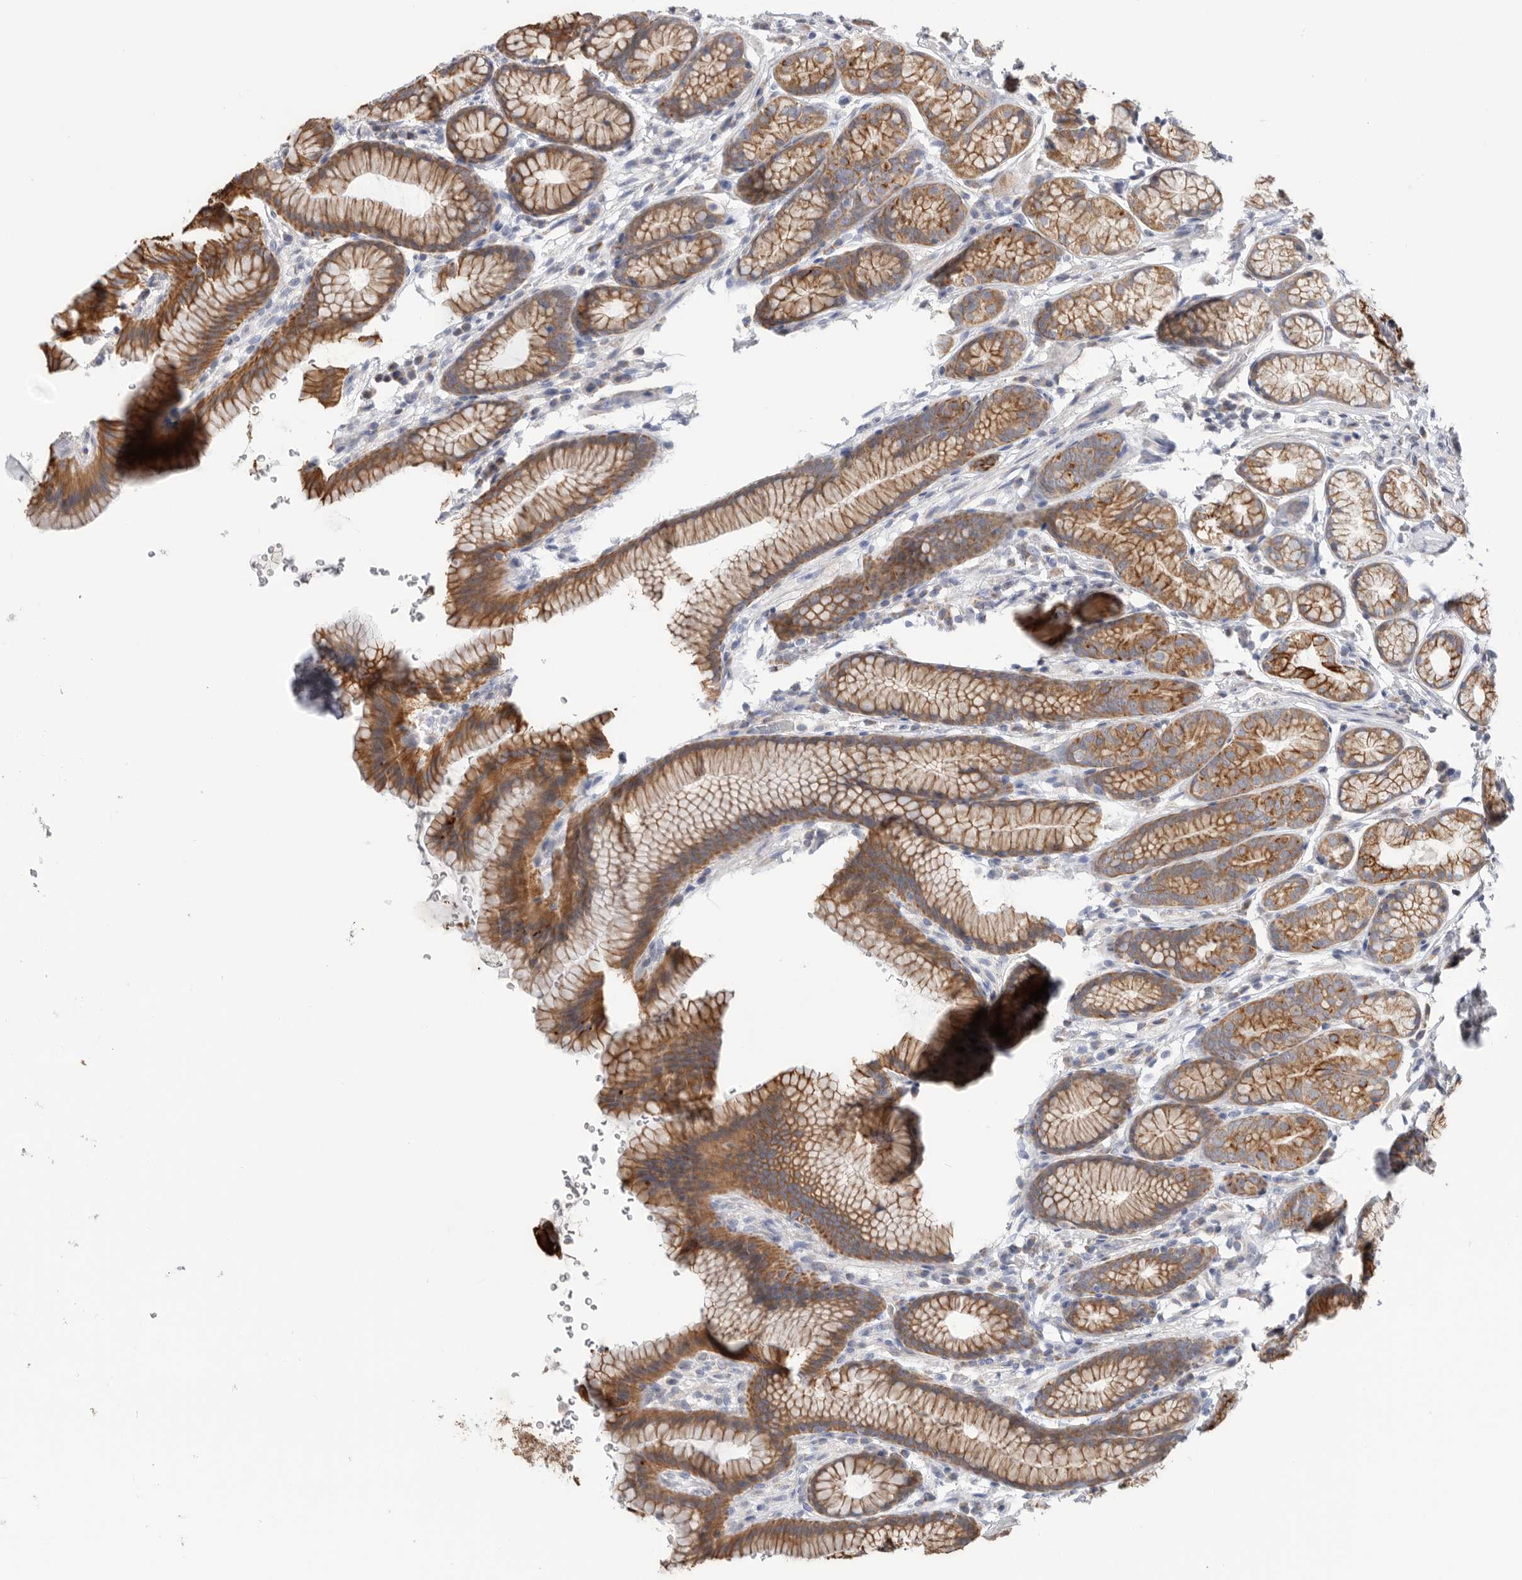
{"staining": {"intensity": "moderate", "quantity": ">75%", "location": "cytoplasmic/membranous"}, "tissue": "stomach", "cell_type": "Glandular cells", "image_type": "normal", "snomed": [{"axis": "morphology", "description": "Normal tissue, NOS"}, {"axis": "topography", "description": "Stomach"}], "caption": "The micrograph displays staining of normal stomach, revealing moderate cytoplasmic/membranous protein expression (brown color) within glandular cells.", "gene": "MTFR1L", "patient": {"sex": "male", "age": 42}}